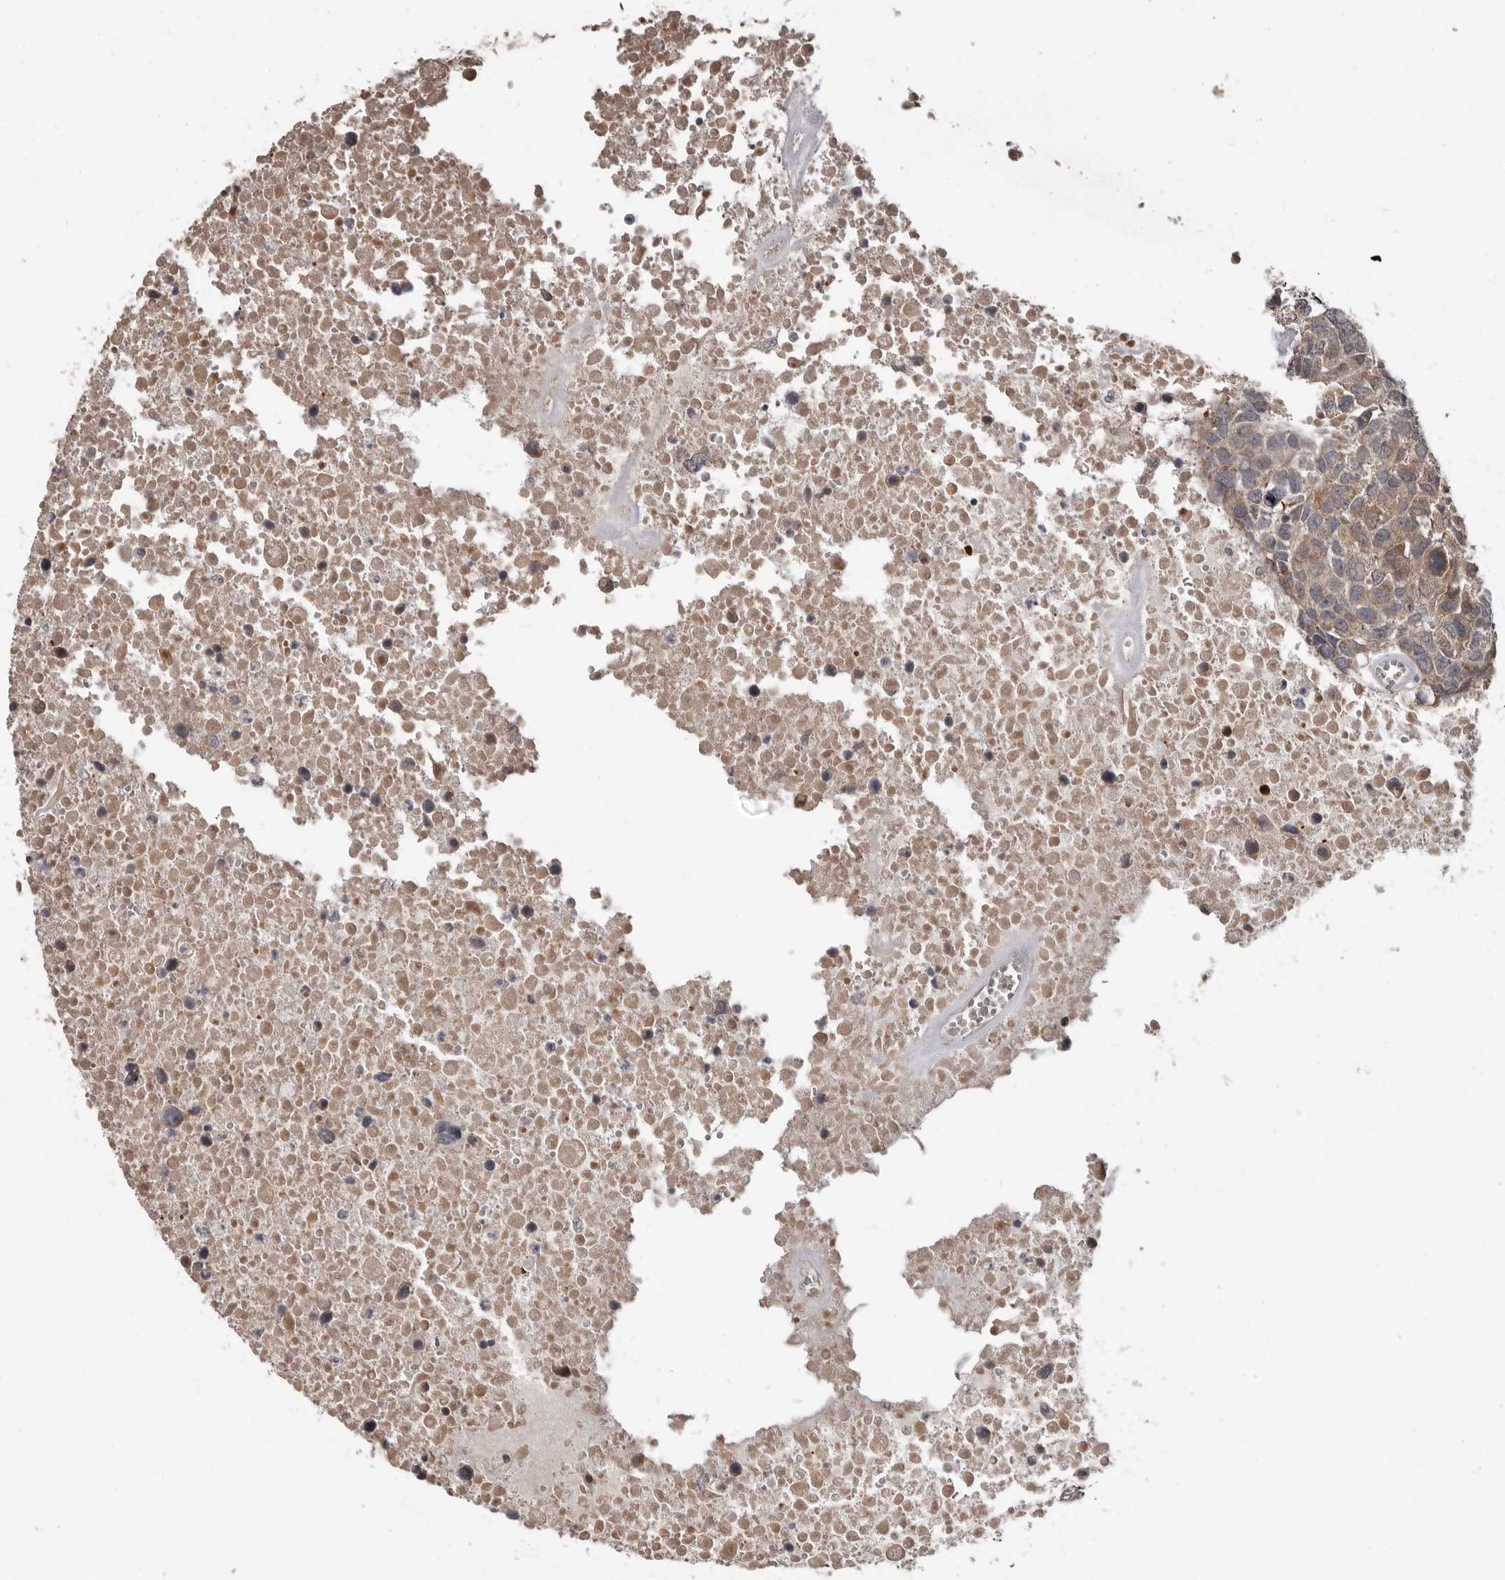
{"staining": {"intensity": "weak", "quantity": ">75%", "location": "cytoplasmic/membranous"}, "tissue": "head and neck cancer", "cell_type": "Tumor cells", "image_type": "cancer", "snomed": [{"axis": "morphology", "description": "Squamous cell carcinoma, NOS"}, {"axis": "topography", "description": "Head-Neck"}], "caption": "Immunohistochemical staining of human head and neck cancer (squamous cell carcinoma) reveals low levels of weak cytoplasmic/membranous positivity in about >75% of tumor cells. Using DAB (brown) and hematoxylin (blue) stains, captured at high magnification using brightfield microscopy.", "gene": "FGFR4", "patient": {"sex": "male", "age": 66}}